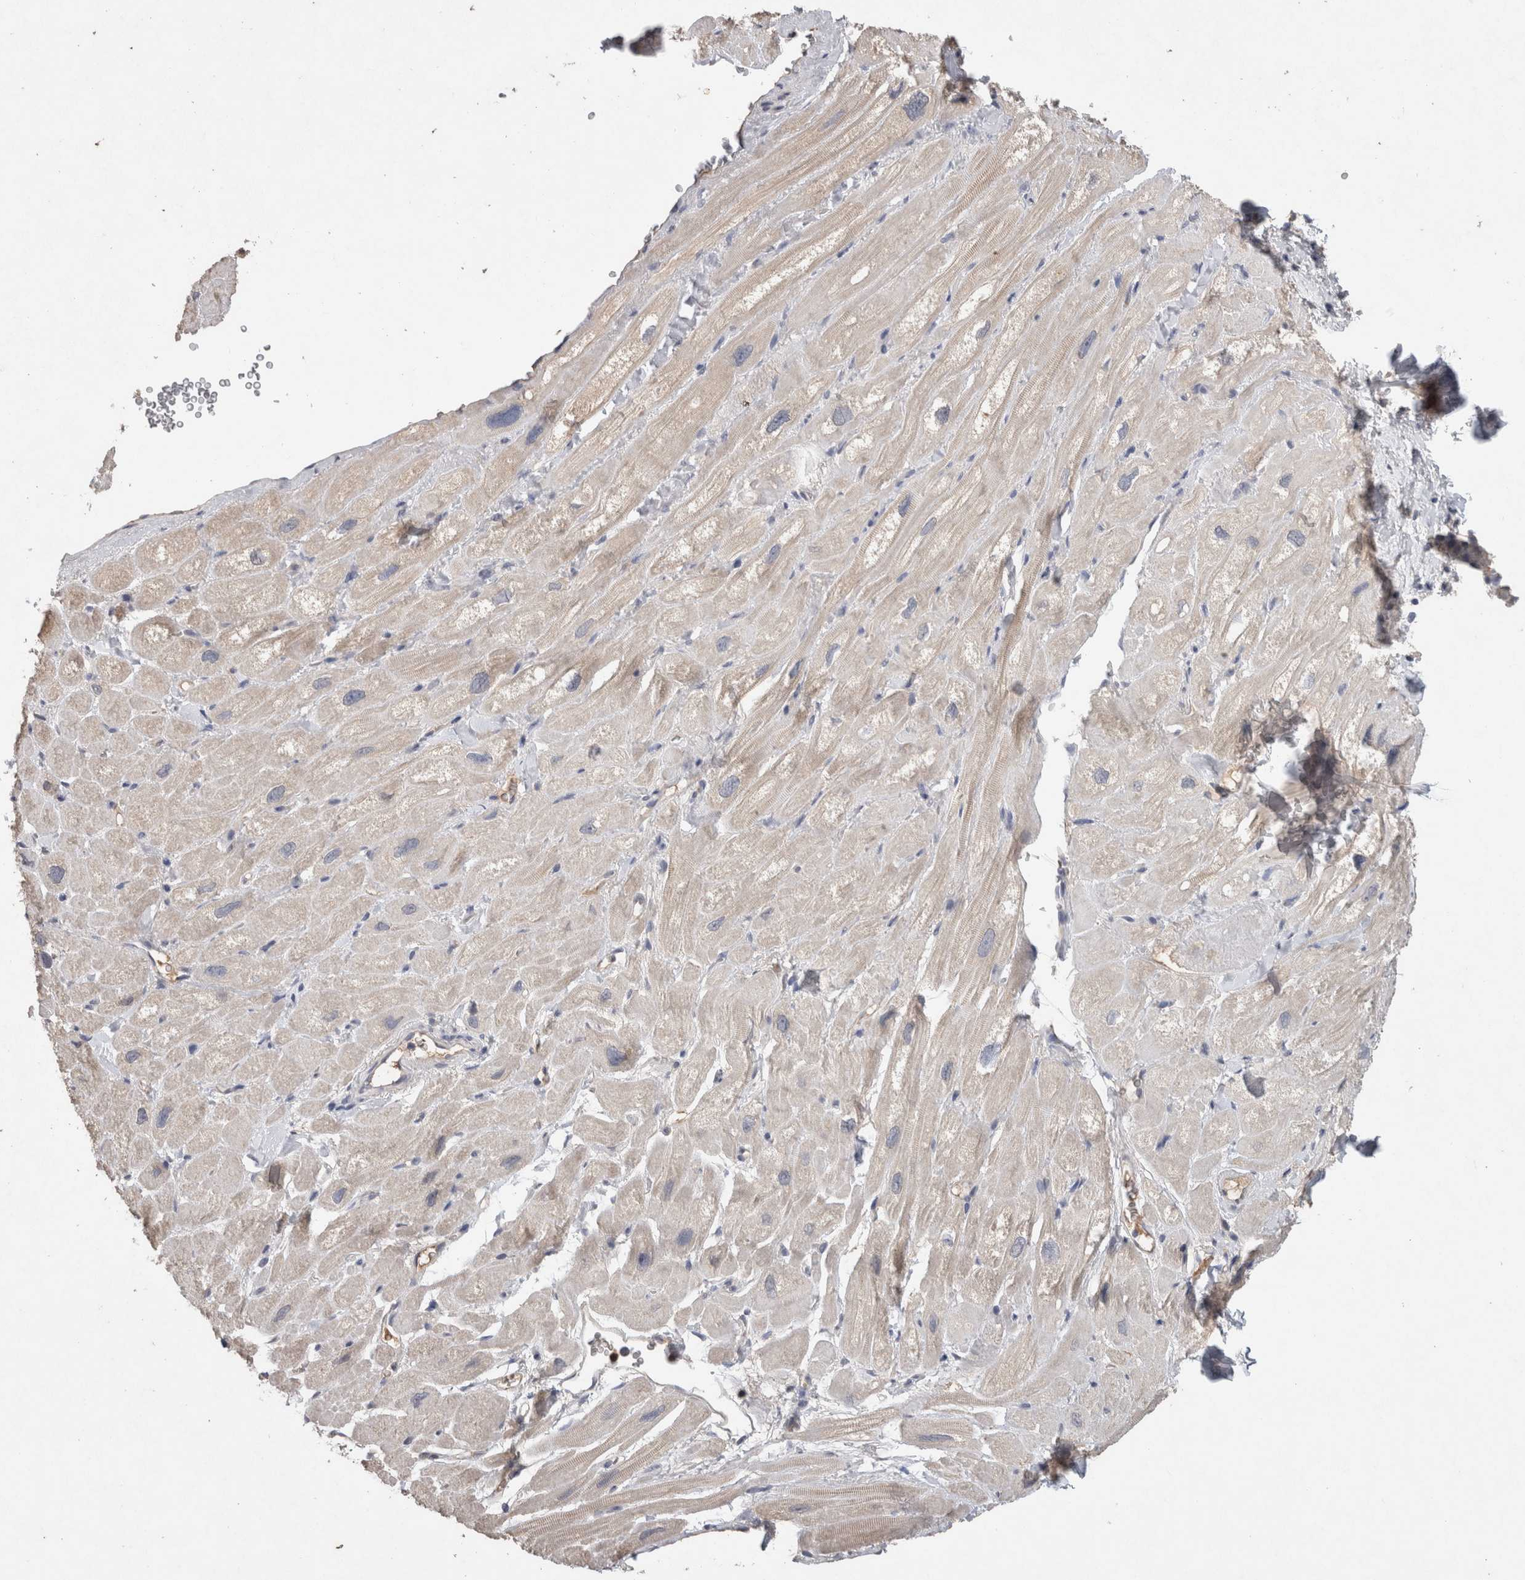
{"staining": {"intensity": "weak", "quantity": "25%-75%", "location": "cytoplasmic/membranous,nuclear"}, "tissue": "heart muscle", "cell_type": "Cardiomyocytes", "image_type": "normal", "snomed": [{"axis": "morphology", "description": "Normal tissue, NOS"}, {"axis": "topography", "description": "Heart"}], "caption": "This image exhibits unremarkable heart muscle stained with IHC to label a protein in brown. The cytoplasmic/membranous,nuclear of cardiomyocytes show weak positivity for the protein. Nuclei are counter-stained blue.", "gene": "FABP7", "patient": {"sex": "male", "age": 49}}